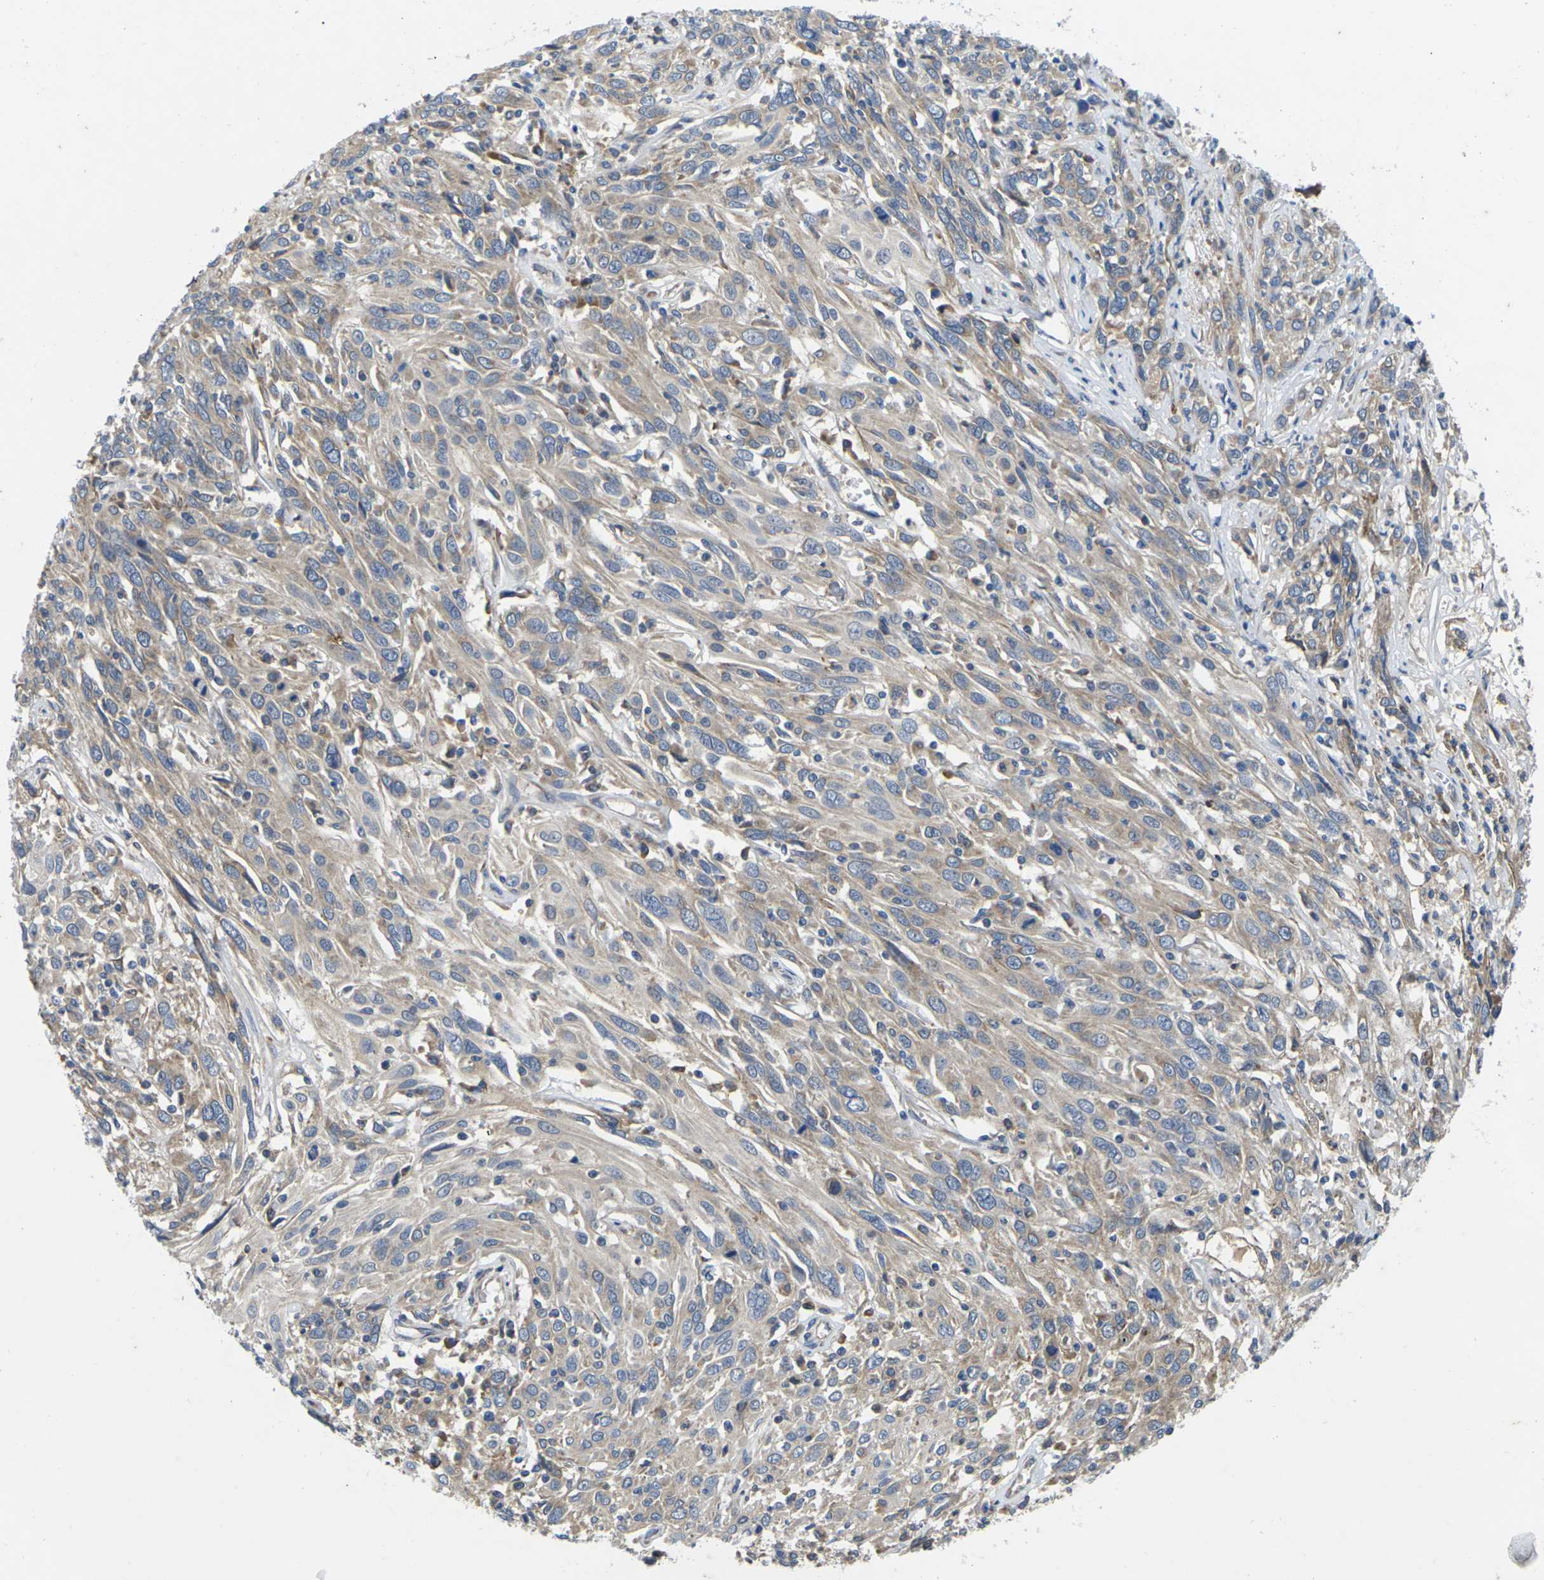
{"staining": {"intensity": "weak", "quantity": "<25%", "location": "cytoplasmic/membranous"}, "tissue": "cervical cancer", "cell_type": "Tumor cells", "image_type": "cancer", "snomed": [{"axis": "morphology", "description": "Squamous cell carcinoma, NOS"}, {"axis": "topography", "description": "Cervix"}], "caption": "Tumor cells show no significant protein positivity in cervical cancer. Brightfield microscopy of immunohistochemistry stained with DAB (3,3'-diaminobenzidine) (brown) and hematoxylin (blue), captured at high magnification.", "gene": "KIF1B", "patient": {"sex": "female", "age": 46}}